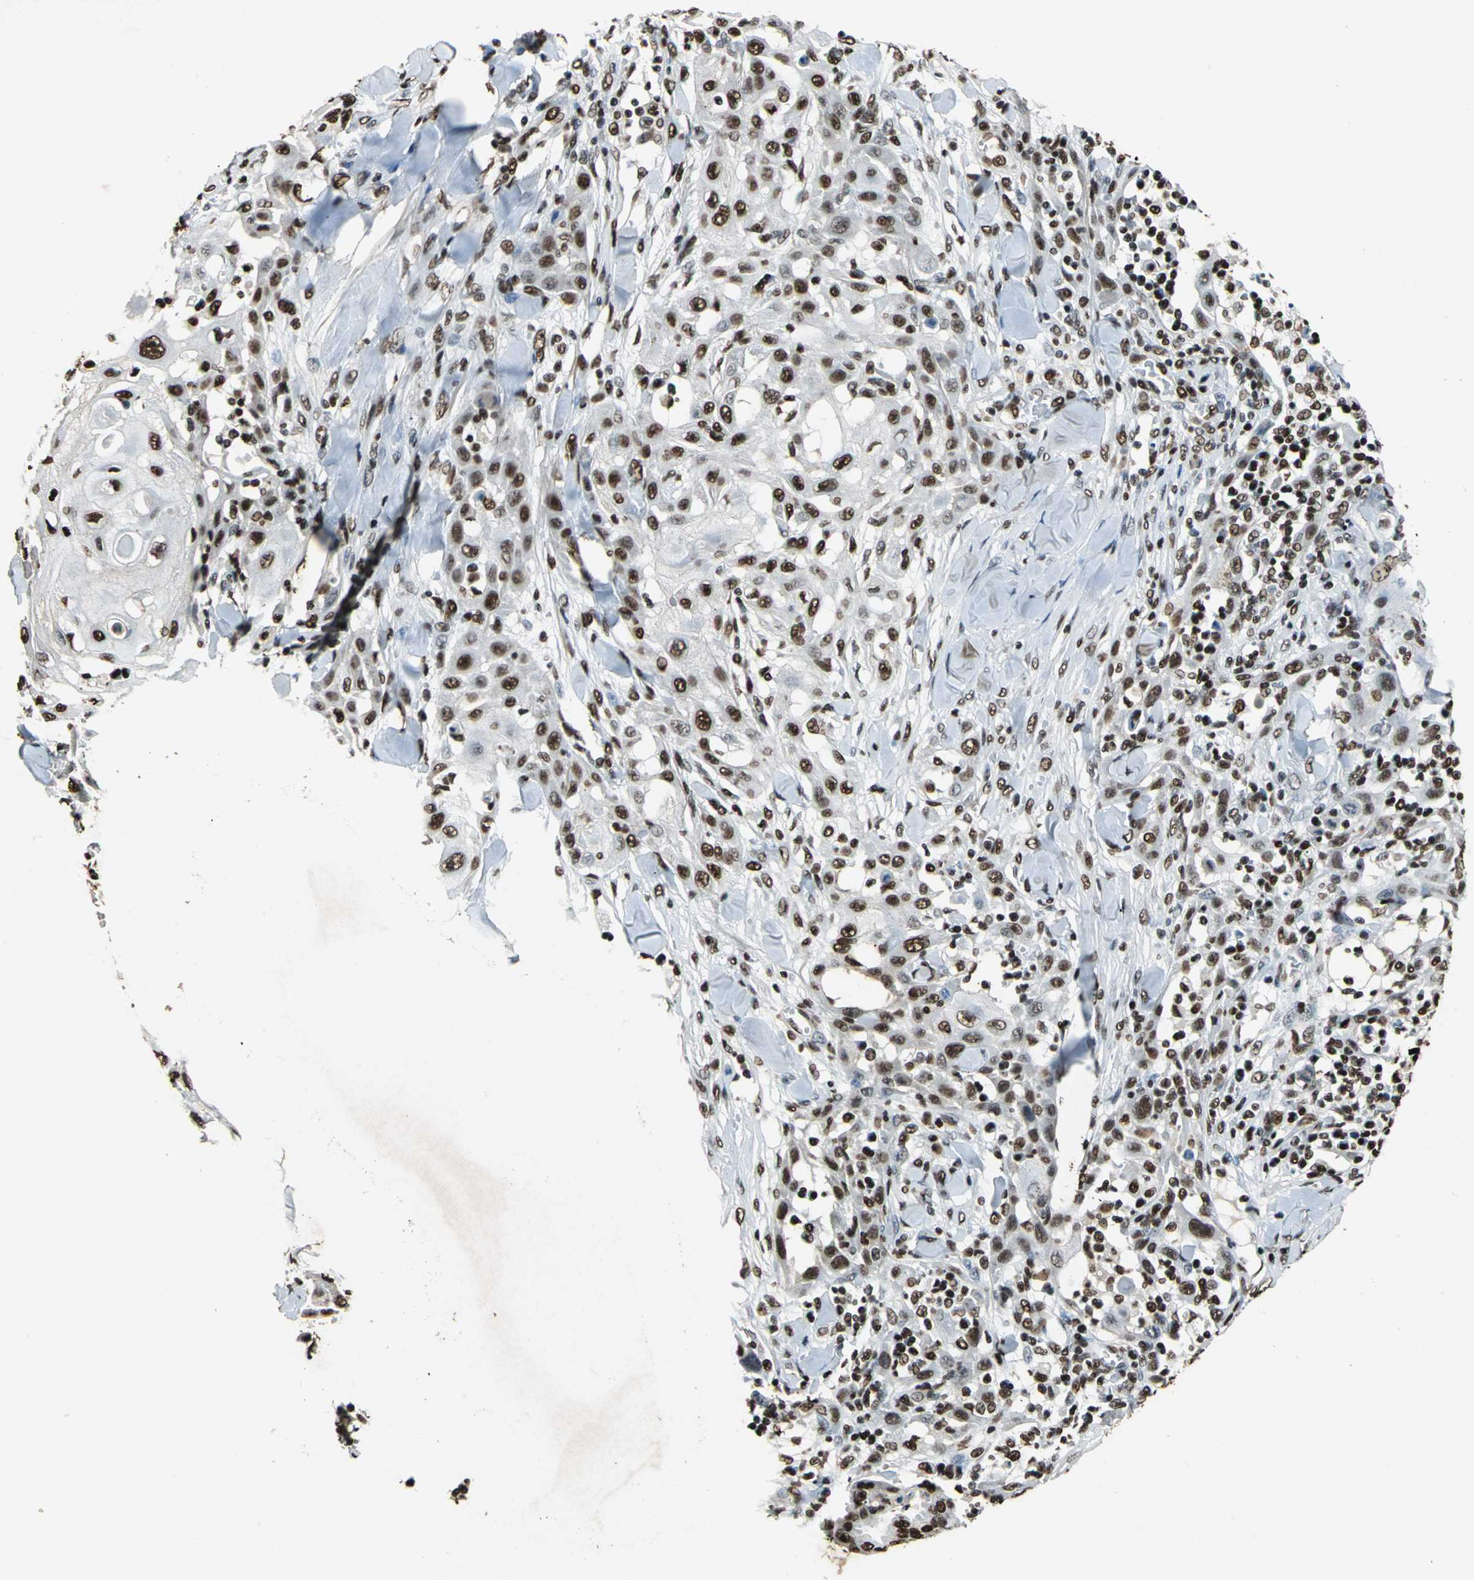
{"staining": {"intensity": "strong", "quantity": ">75%", "location": "nuclear"}, "tissue": "skin cancer", "cell_type": "Tumor cells", "image_type": "cancer", "snomed": [{"axis": "morphology", "description": "Squamous cell carcinoma, NOS"}, {"axis": "topography", "description": "Skin"}], "caption": "There is high levels of strong nuclear positivity in tumor cells of squamous cell carcinoma (skin), as demonstrated by immunohistochemical staining (brown color).", "gene": "ANP32A", "patient": {"sex": "male", "age": 24}}